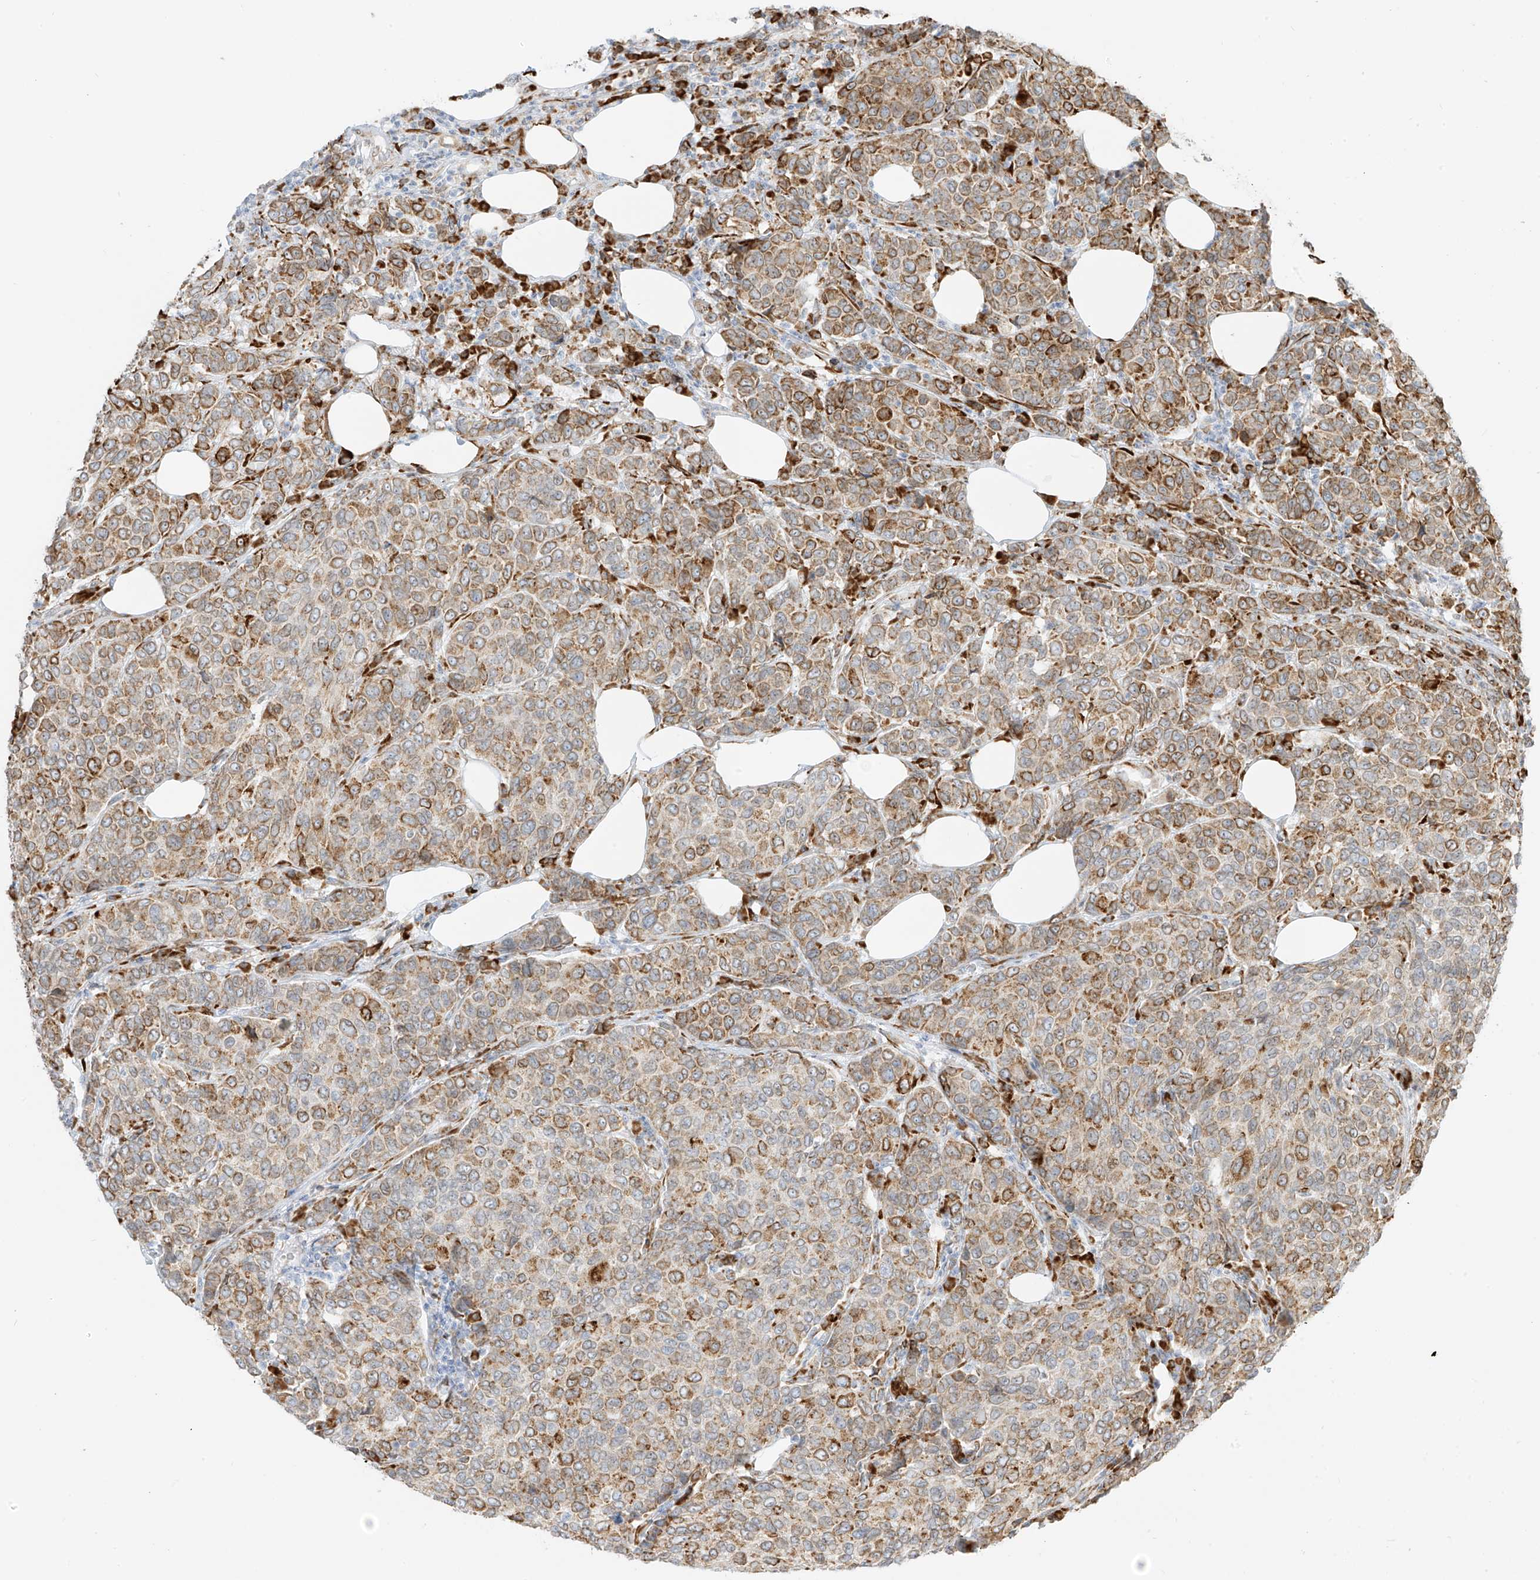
{"staining": {"intensity": "moderate", "quantity": ">75%", "location": "cytoplasmic/membranous"}, "tissue": "breast cancer", "cell_type": "Tumor cells", "image_type": "cancer", "snomed": [{"axis": "morphology", "description": "Duct carcinoma"}, {"axis": "topography", "description": "Breast"}], "caption": "High-magnification brightfield microscopy of infiltrating ductal carcinoma (breast) stained with DAB (3,3'-diaminobenzidine) (brown) and counterstained with hematoxylin (blue). tumor cells exhibit moderate cytoplasmic/membranous staining is appreciated in about>75% of cells.", "gene": "LRRC59", "patient": {"sex": "female", "age": 55}}